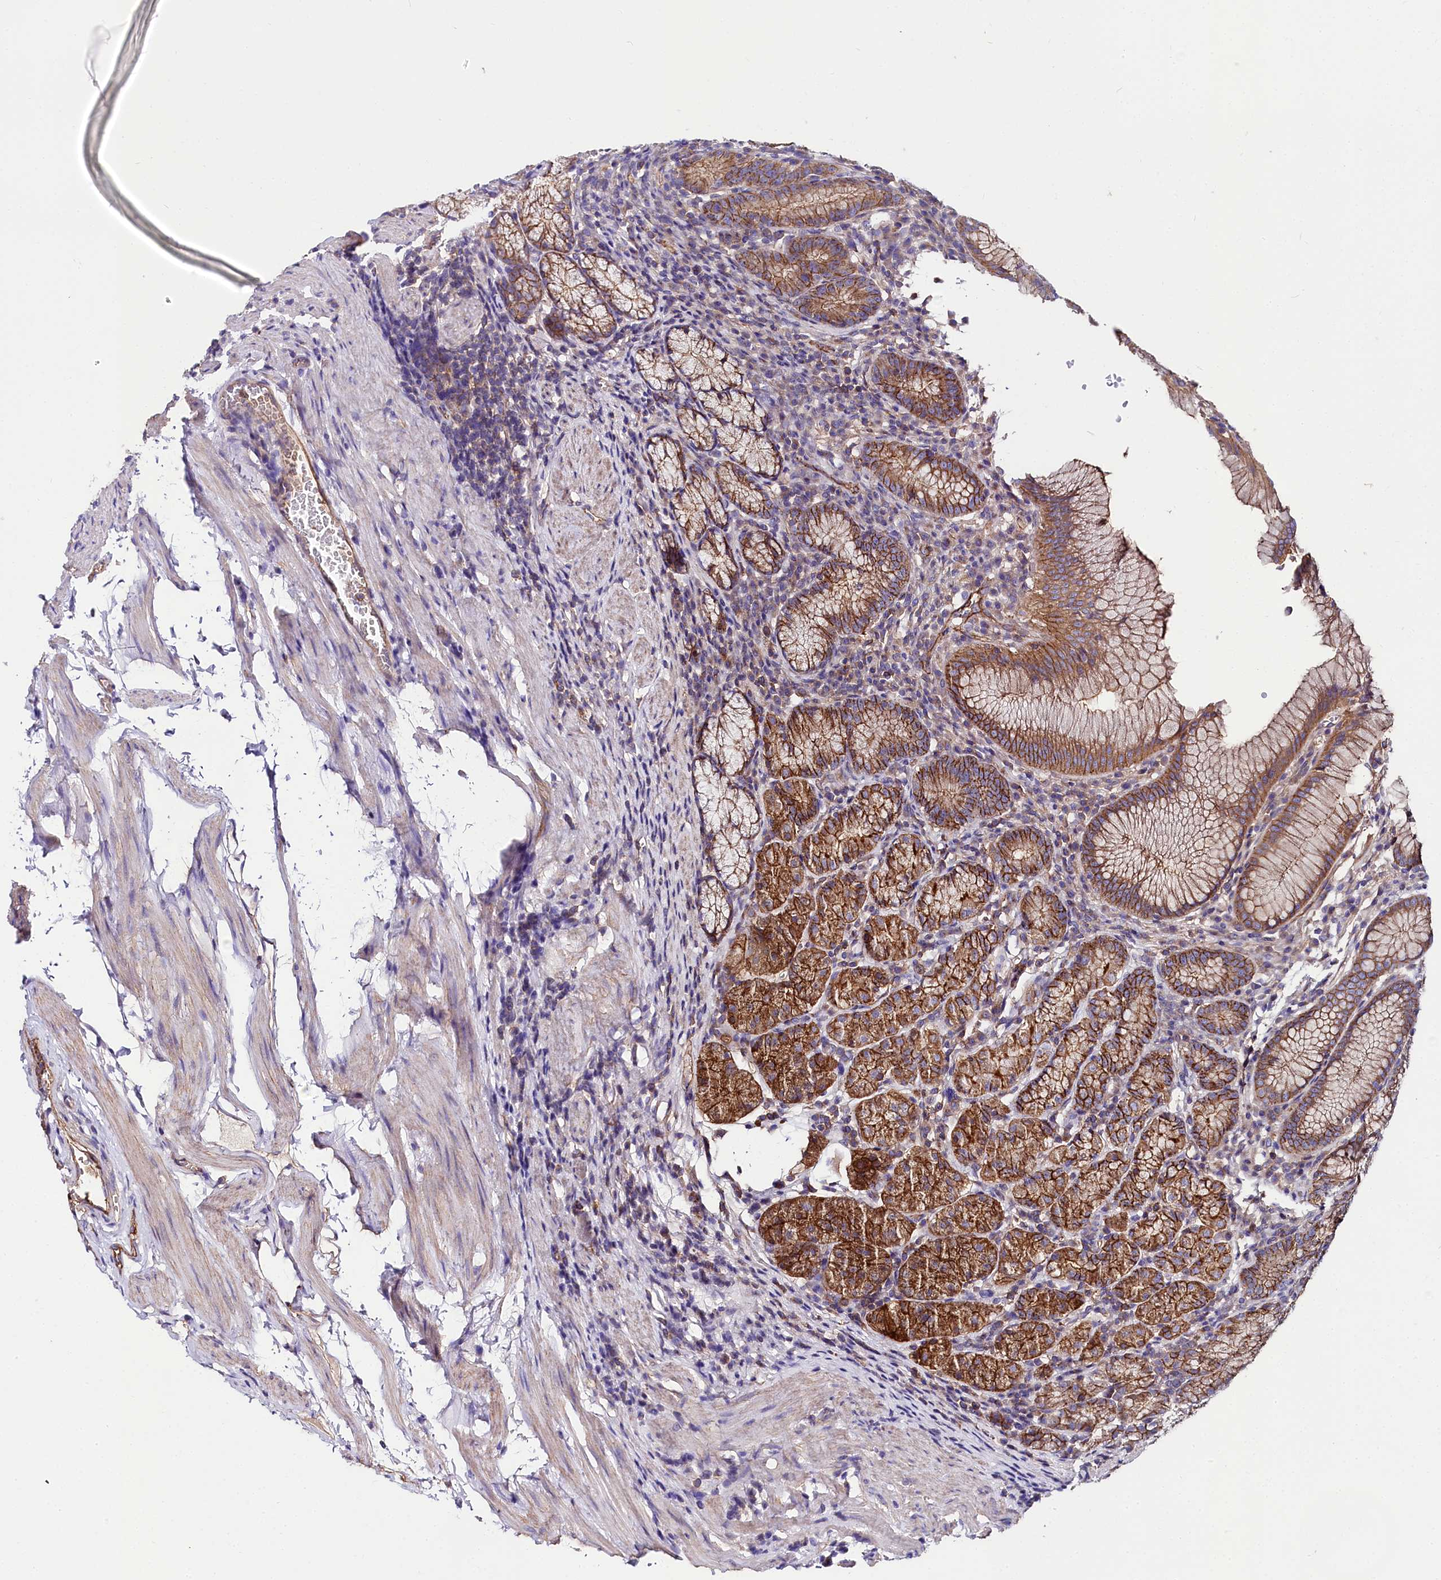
{"staining": {"intensity": "moderate", "quantity": ">75%", "location": "cytoplasmic/membranous"}, "tissue": "stomach", "cell_type": "Glandular cells", "image_type": "normal", "snomed": [{"axis": "morphology", "description": "Normal tissue, NOS"}, {"axis": "topography", "description": "Stomach"}], "caption": "Immunohistochemical staining of unremarkable human stomach exhibits medium levels of moderate cytoplasmic/membranous expression in approximately >75% of glandular cells.", "gene": "FCHSD2", "patient": {"sex": "male", "age": 55}}